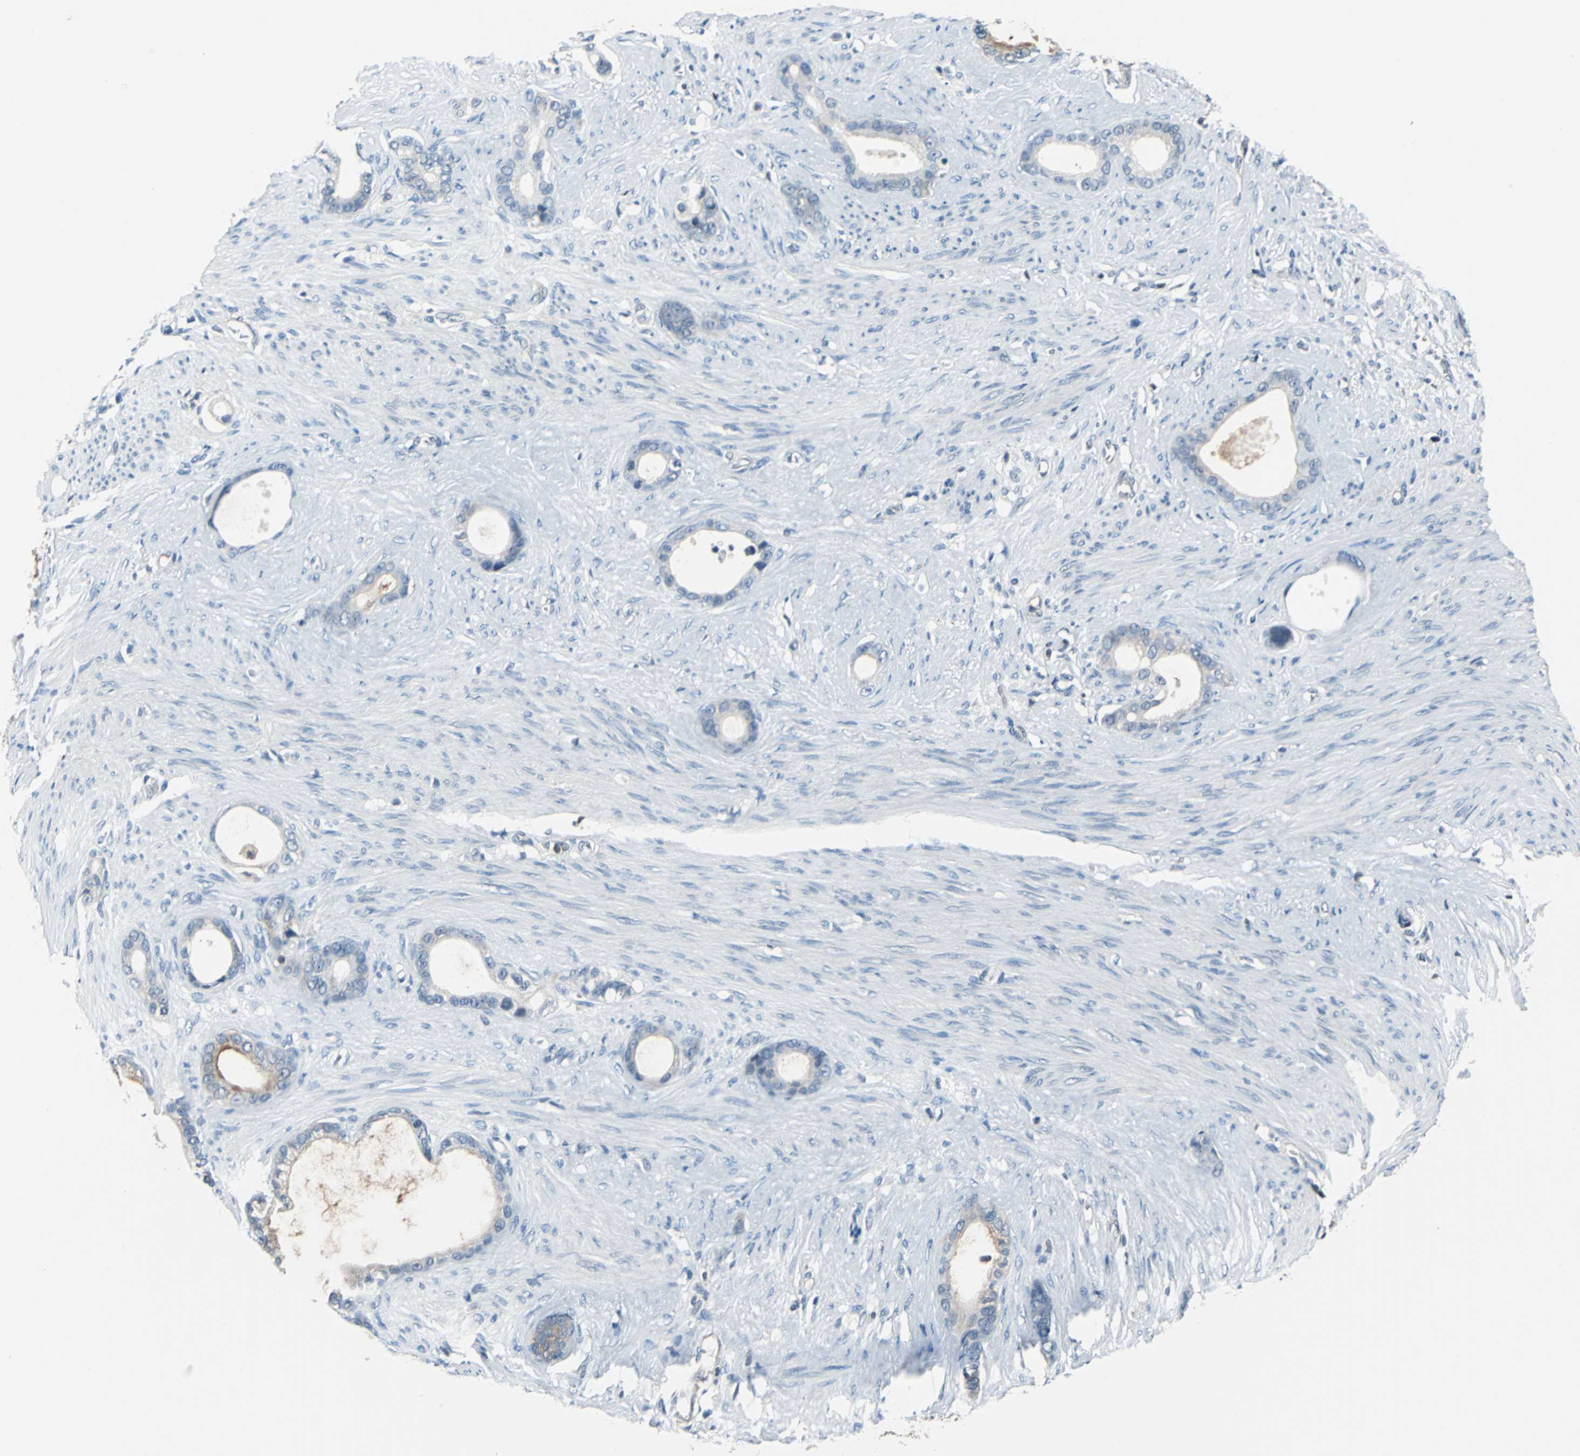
{"staining": {"intensity": "weak", "quantity": "25%-75%", "location": "cytoplasmic/membranous"}, "tissue": "stomach cancer", "cell_type": "Tumor cells", "image_type": "cancer", "snomed": [{"axis": "morphology", "description": "Adenocarcinoma, NOS"}, {"axis": "topography", "description": "Stomach"}], "caption": "Brown immunohistochemical staining in human adenocarcinoma (stomach) displays weak cytoplasmic/membranous positivity in about 25%-75% of tumor cells.", "gene": "PSME1", "patient": {"sex": "female", "age": 75}}